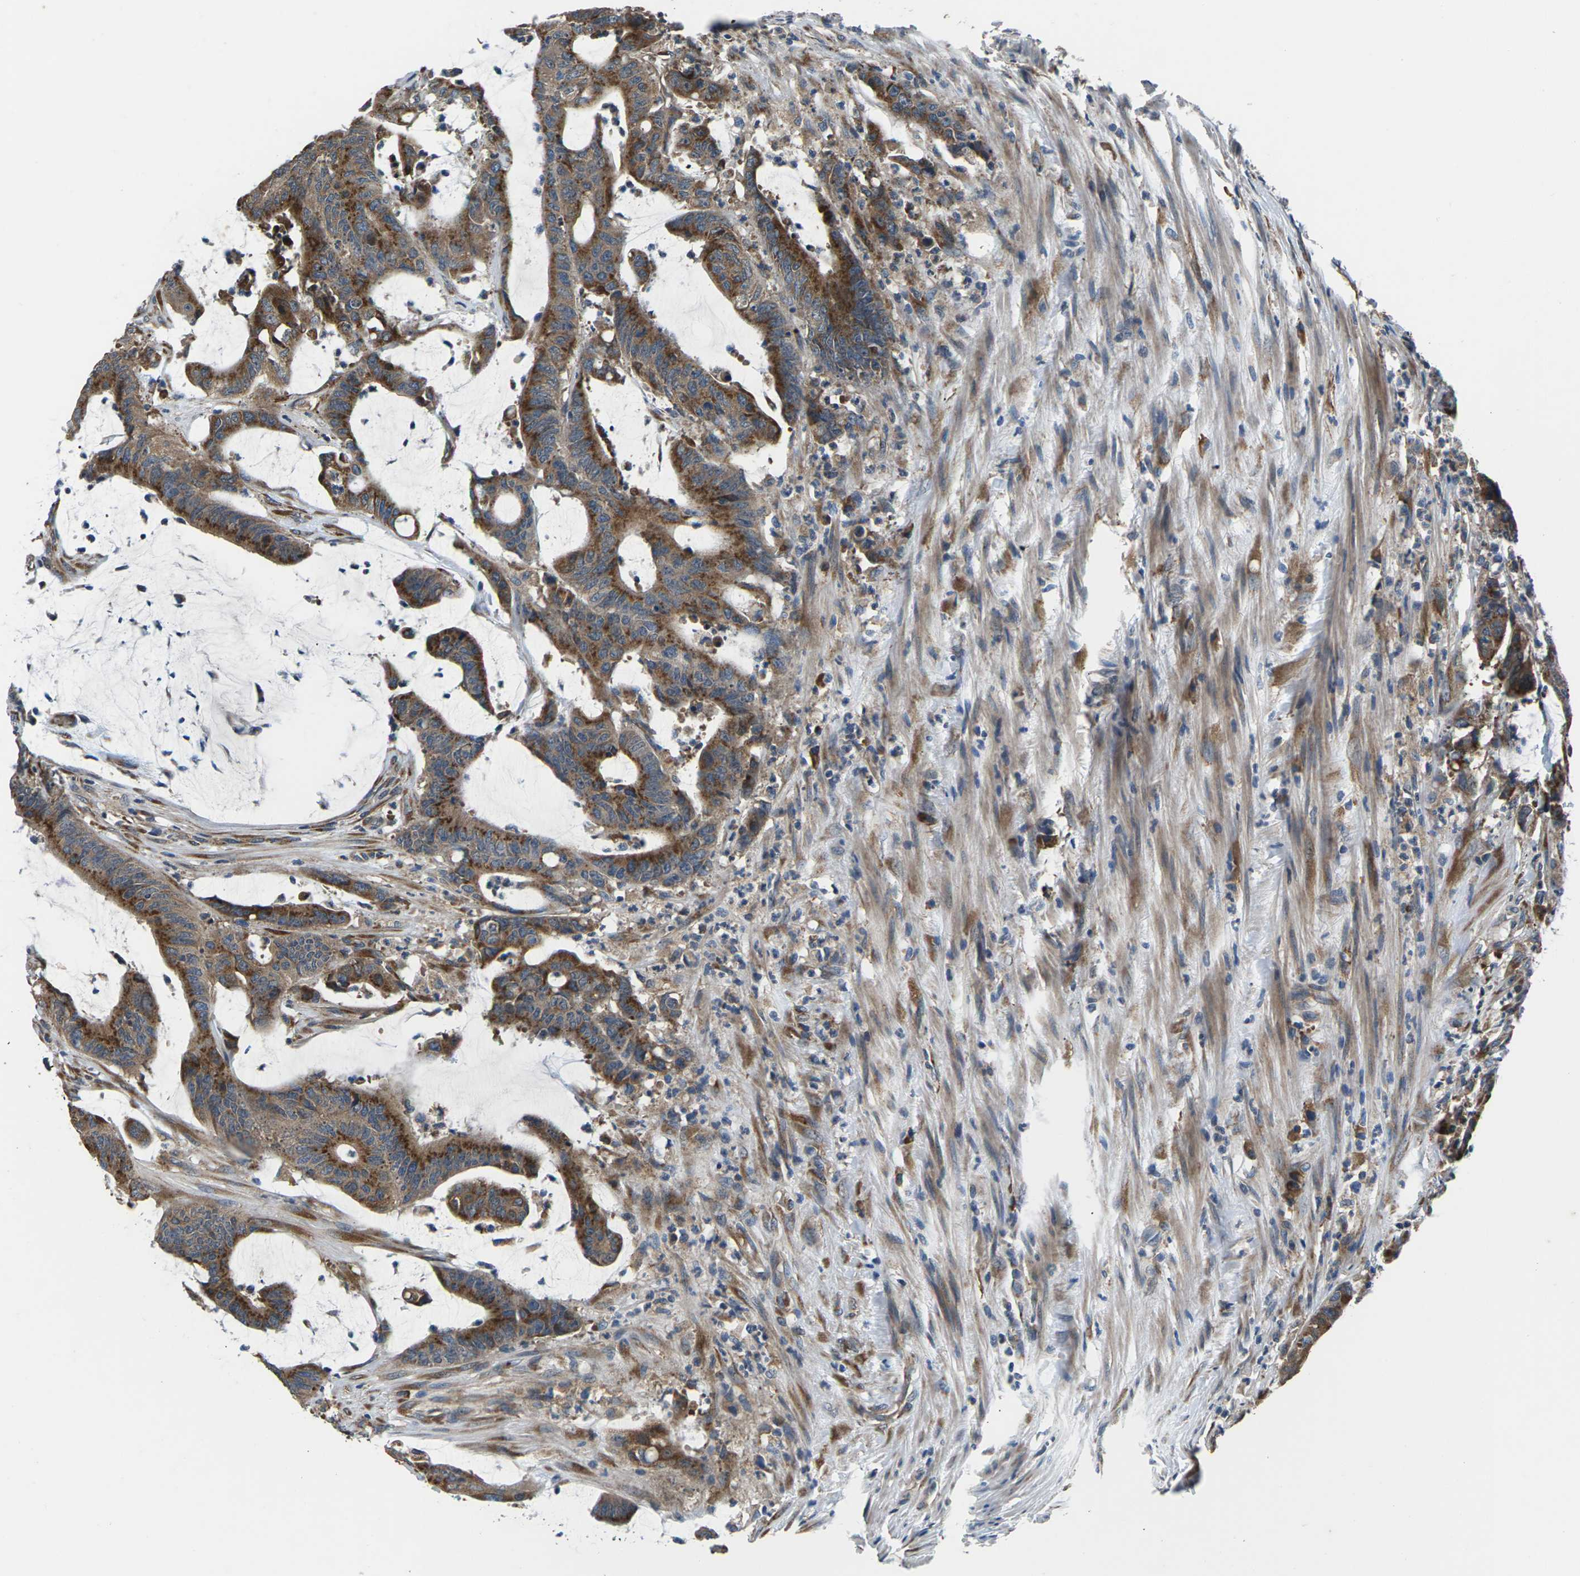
{"staining": {"intensity": "moderate", "quantity": ">75%", "location": "cytoplasmic/membranous"}, "tissue": "colorectal cancer", "cell_type": "Tumor cells", "image_type": "cancer", "snomed": [{"axis": "morphology", "description": "Adenocarcinoma, NOS"}, {"axis": "topography", "description": "Rectum"}], "caption": "Brown immunohistochemical staining in human adenocarcinoma (colorectal) shows moderate cytoplasmic/membranous expression in about >75% of tumor cells. Using DAB (3,3'-diaminobenzidine) (brown) and hematoxylin (blue) stains, captured at high magnification using brightfield microscopy.", "gene": "GABRP", "patient": {"sex": "female", "age": 66}}